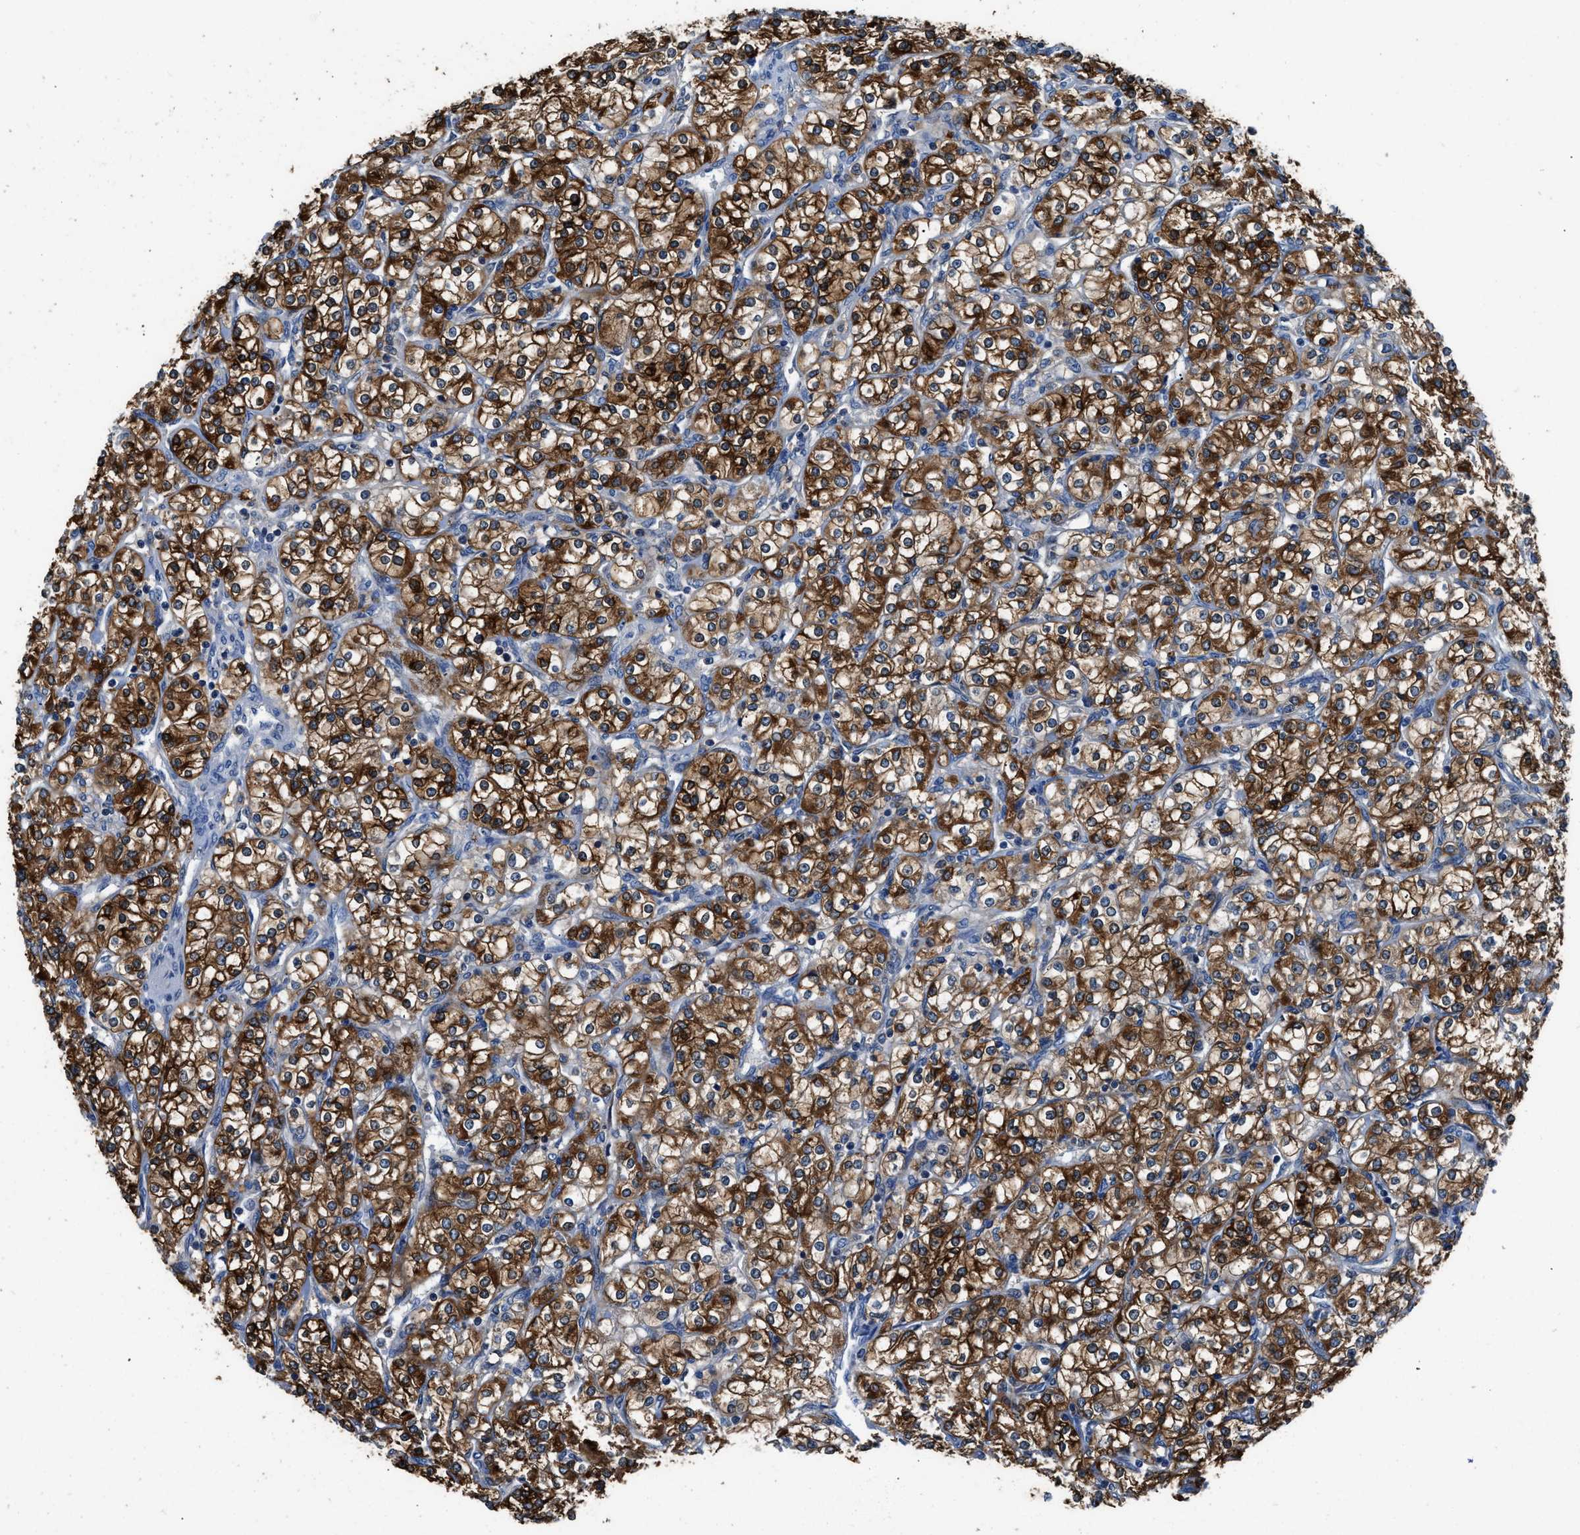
{"staining": {"intensity": "strong", "quantity": ">75%", "location": "cytoplasmic/membranous"}, "tissue": "renal cancer", "cell_type": "Tumor cells", "image_type": "cancer", "snomed": [{"axis": "morphology", "description": "Adenocarcinoma, NOS"}, {"axis": "topography", "description": "Kidney"}], "caption": "Adenocarcinoma (renal) was stained to show a protein in brown. There is high levels of strong cytoplasmic/membranous expression in approximately >75% of tumor cells. The staining was performed using DAB to visualize the protein expression in brown, while the nuclei were stained in blue with hematoxylin (Magnification: 20x).", "gene": "PKM", "patient": {"sex": "male", "age": 77}}